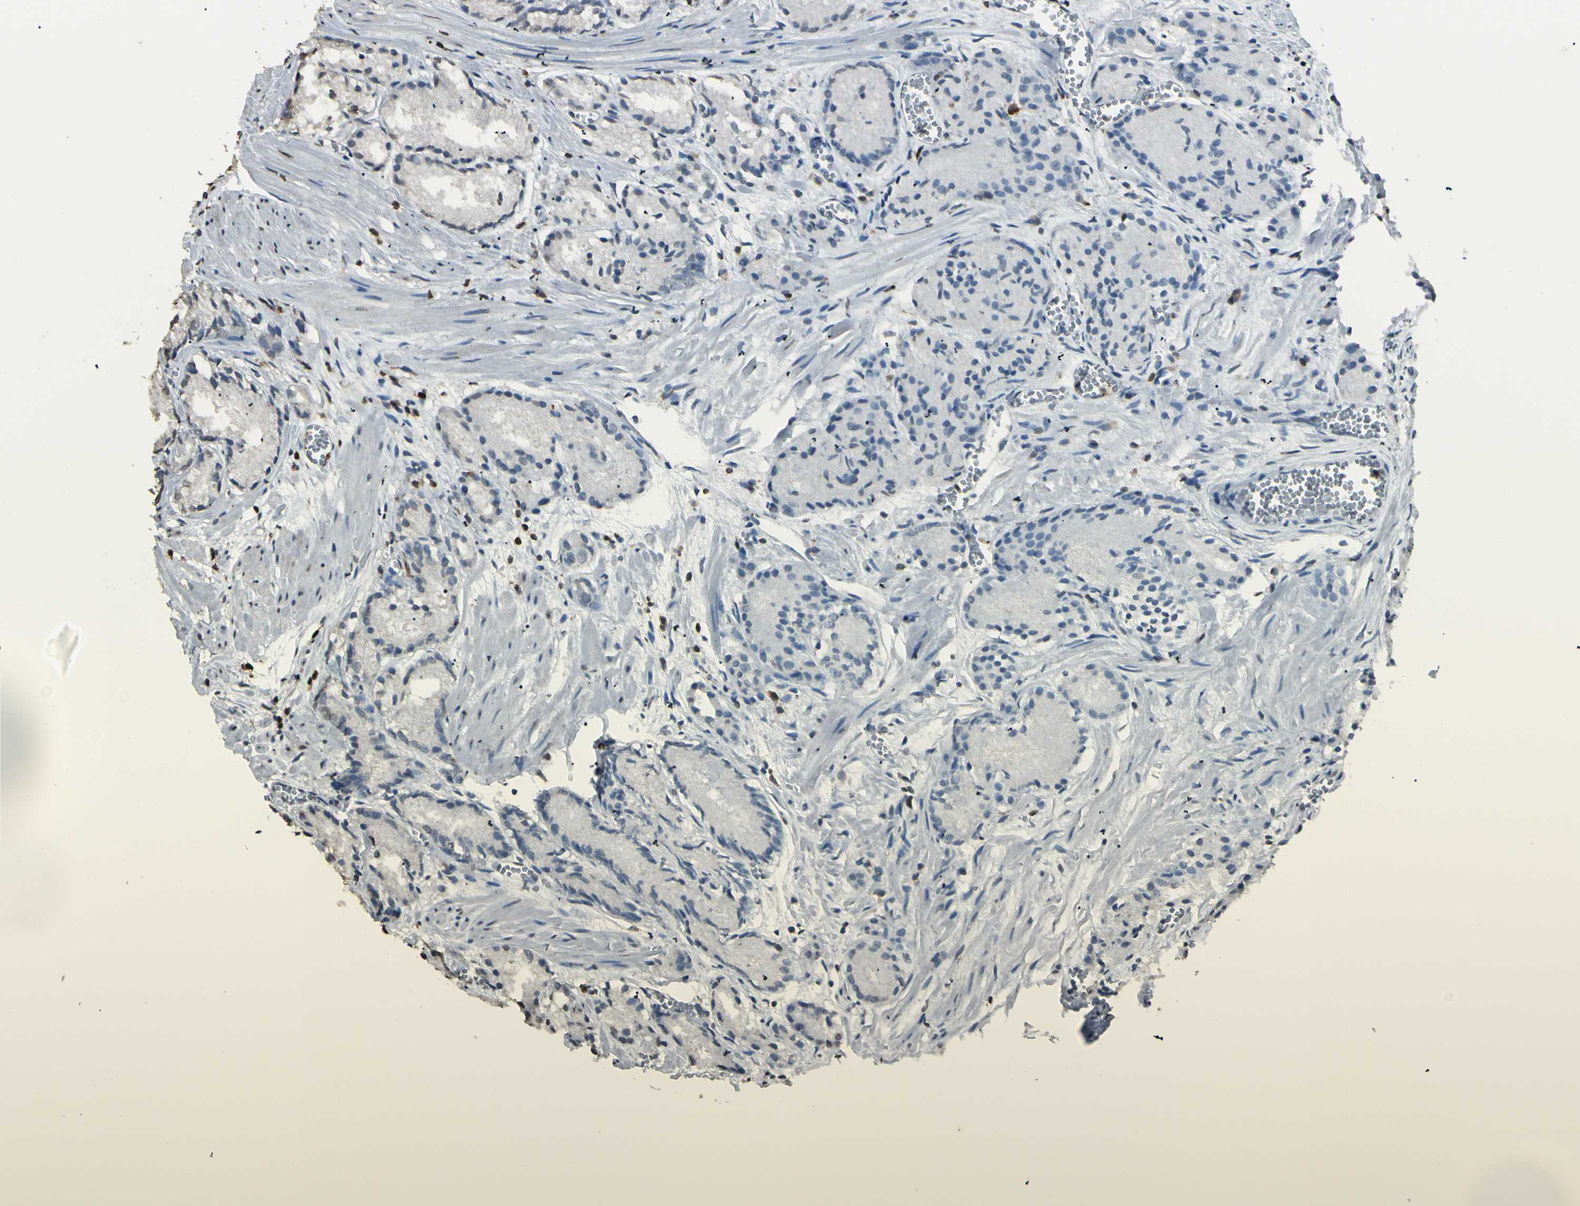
{"staining": {"intensity": "negative", "quantity": "none", "location": "none"}, "tissue": "prostate cancer", "cell_type": "Tumor cells", "image_type": "cancer", "snomed": [{"axis": "morphology", "description": "Adenocarcinoma, Low grade"}, {"axis": "topography", "description": "Prostate"}], "caption": "Adenocarcinoma (low-grade) (prostate) was stained to show a protein in brown. There is no significant staining in tumor cells.", "gene": "PSTPIP1", "patient": {"sex": "male", "age": 63}}